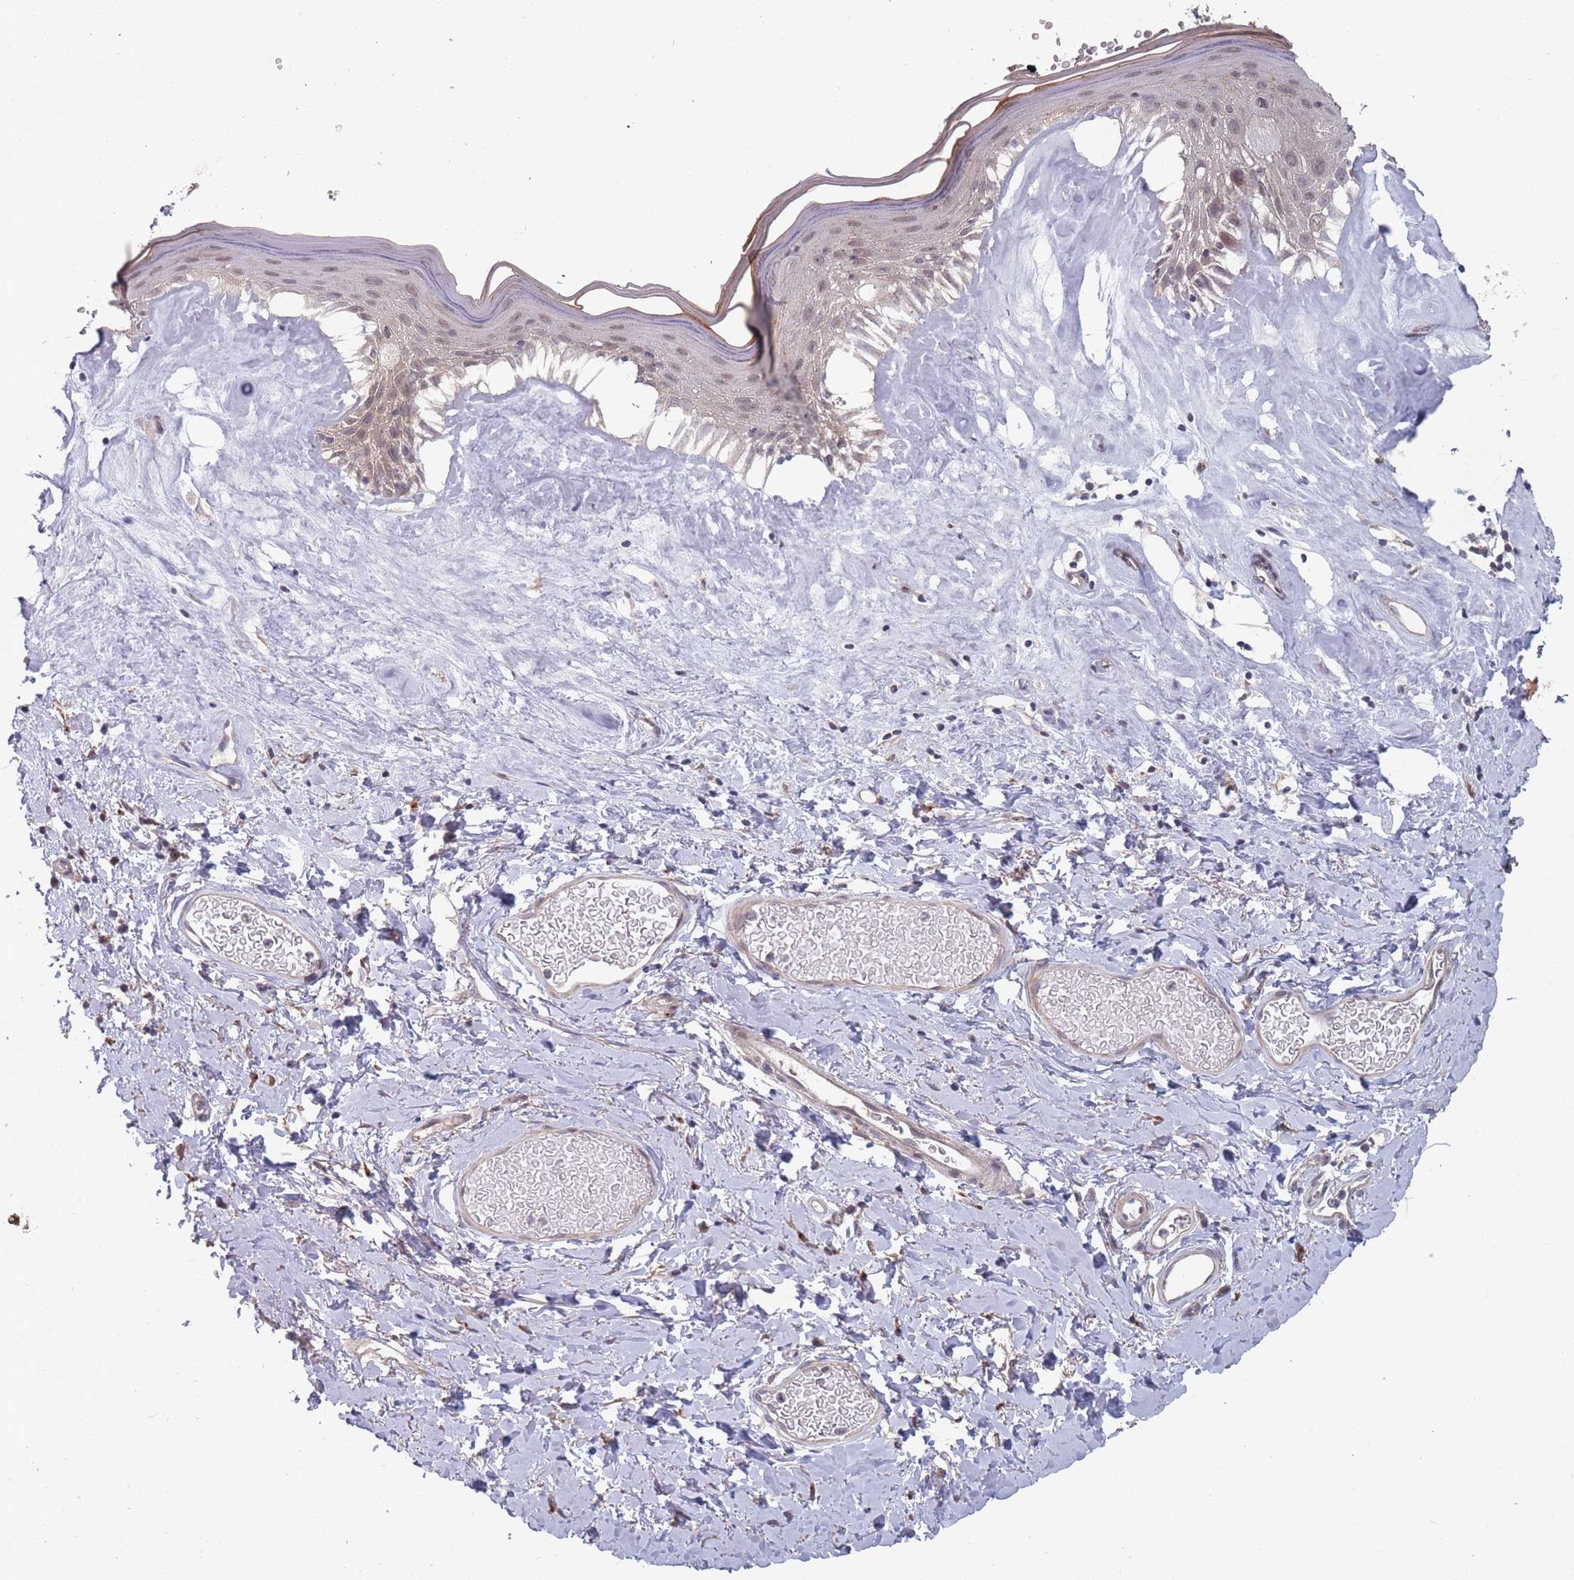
{"staining": {"intensity": "weak", "quantity": "25%-75%", "location": "cytoplasmic/membranous,nuclear"}, "tissue": "skin", "cell_type": "Epidermal cells", "image_type": "normal", "snomed": [{"axis": "morphology", "description": "Normal tissue, NOS"}, {"axis": "morphology", "description": "Inflammation, NOS"}, {"axis": "topography", "description": "Vulva"}], "caption": "Human skin stained with a brown dye demonstrates weak cytoplasmic/membranous,nuclear positive expression in about 25%-75% of epidermal cells.", "gene": "CNTRL", "patient": {"sex": "female", "age": 86}}